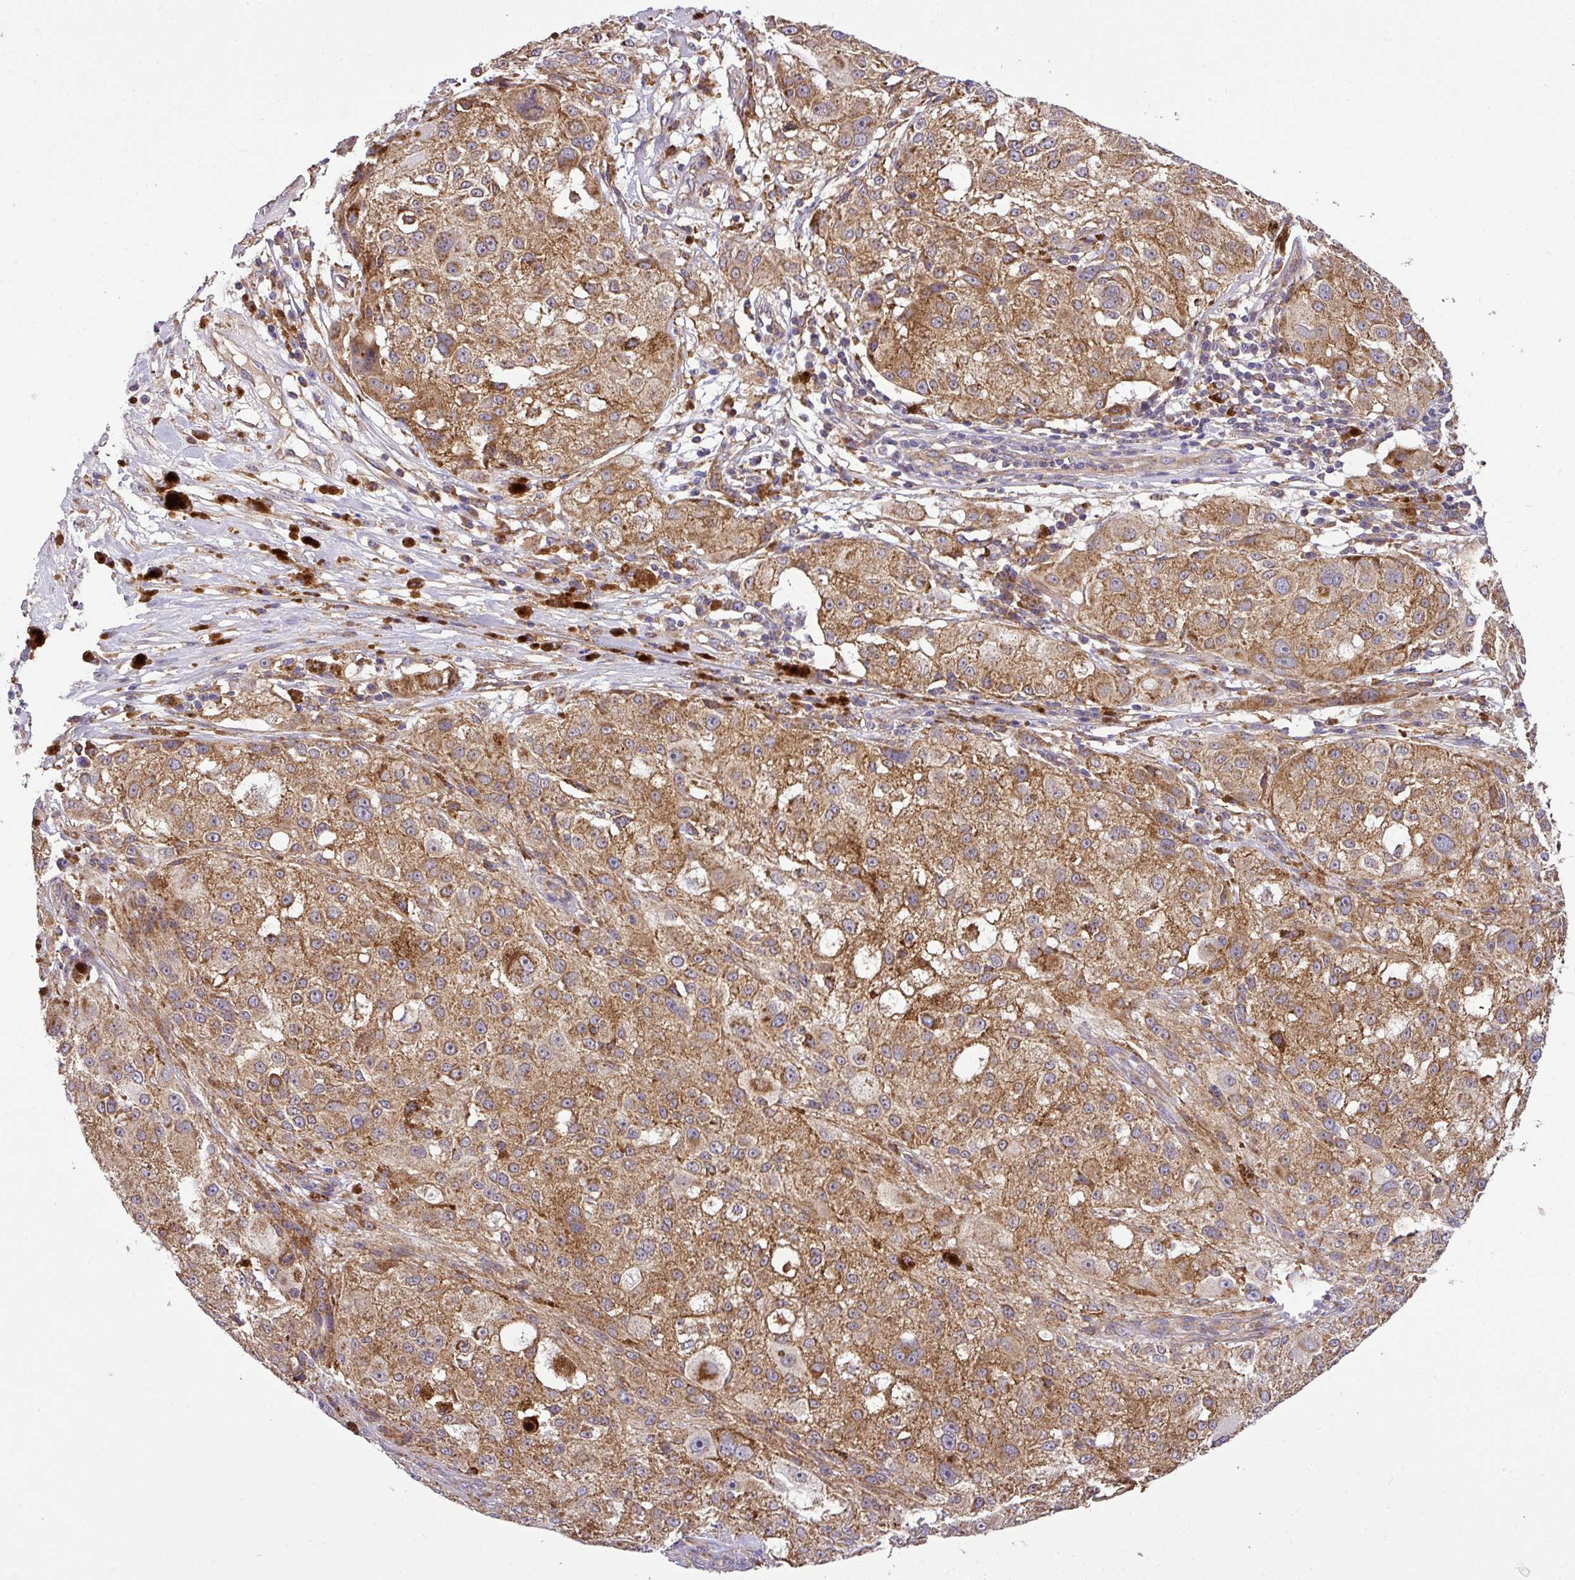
{"staining": {"intensity": "moderate", "quantity": ">75%", "location": "cytoplasmic/membranous"}, "tissue": "melanoma", "cell_type": "Tumor cells", "image_type": "cancer", "snomed": [{"axis": "morphology", "description": "Necrosis, NOS"}, {"axis": "morphology", "description": "Malignant melanoma, NOS"}, {"axis": "topography", "description": "Skin"}], "caption": "Immunohistochemistry (DAB (3,3'-diaminobenzidine)) staining of human malignant melanoma reveals moderate cytoplasmic/membranous protein positivity in about >75% of tumor cells. The staining is performed using DAB (3,3'-diaminobenzidine) brown chromogen to label protein expression. The nuclei are counter-stained blue using hematoxylin.", "gene": "ZNF513", "patient": {"sex": "female", "age": 87}}